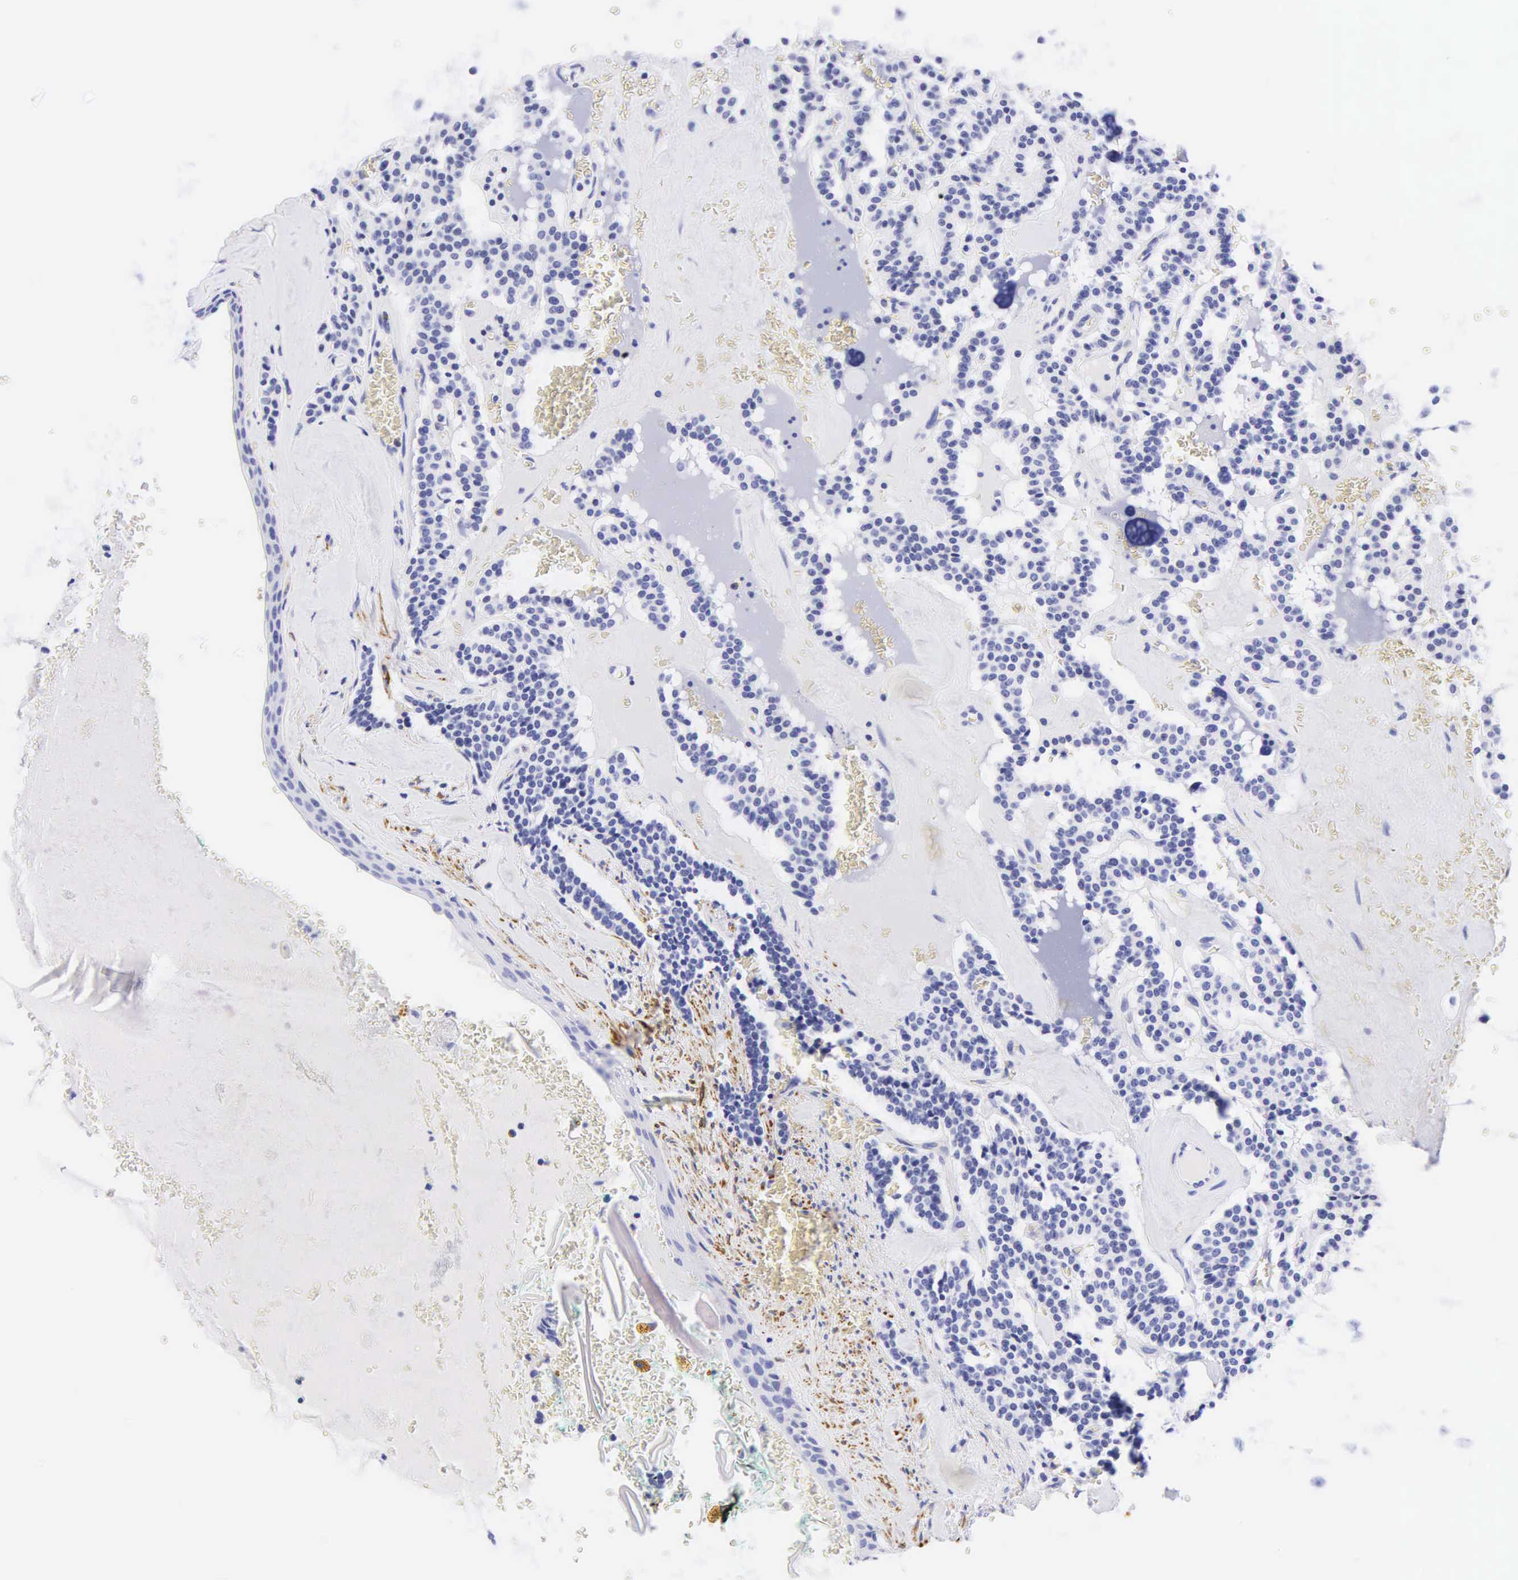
{"staining": {"intensity": "negative", "quantity": "none", "location": "none"}, "tissue": "carcinoid", "cell_type": "Tumor cells", "image_type": "cancer", "snomed": [{"axis": "morphology", "description": "Carcinoid, malignant, NOS"}, {"axis": "topography", "description": "Bronchus"}], "caption": "Human carcinoid stained for a protein using immunohistochemistry reveals no staining in tumor cells.", "gene": "DES", "patient": {"sex": "male", "age": 55}}